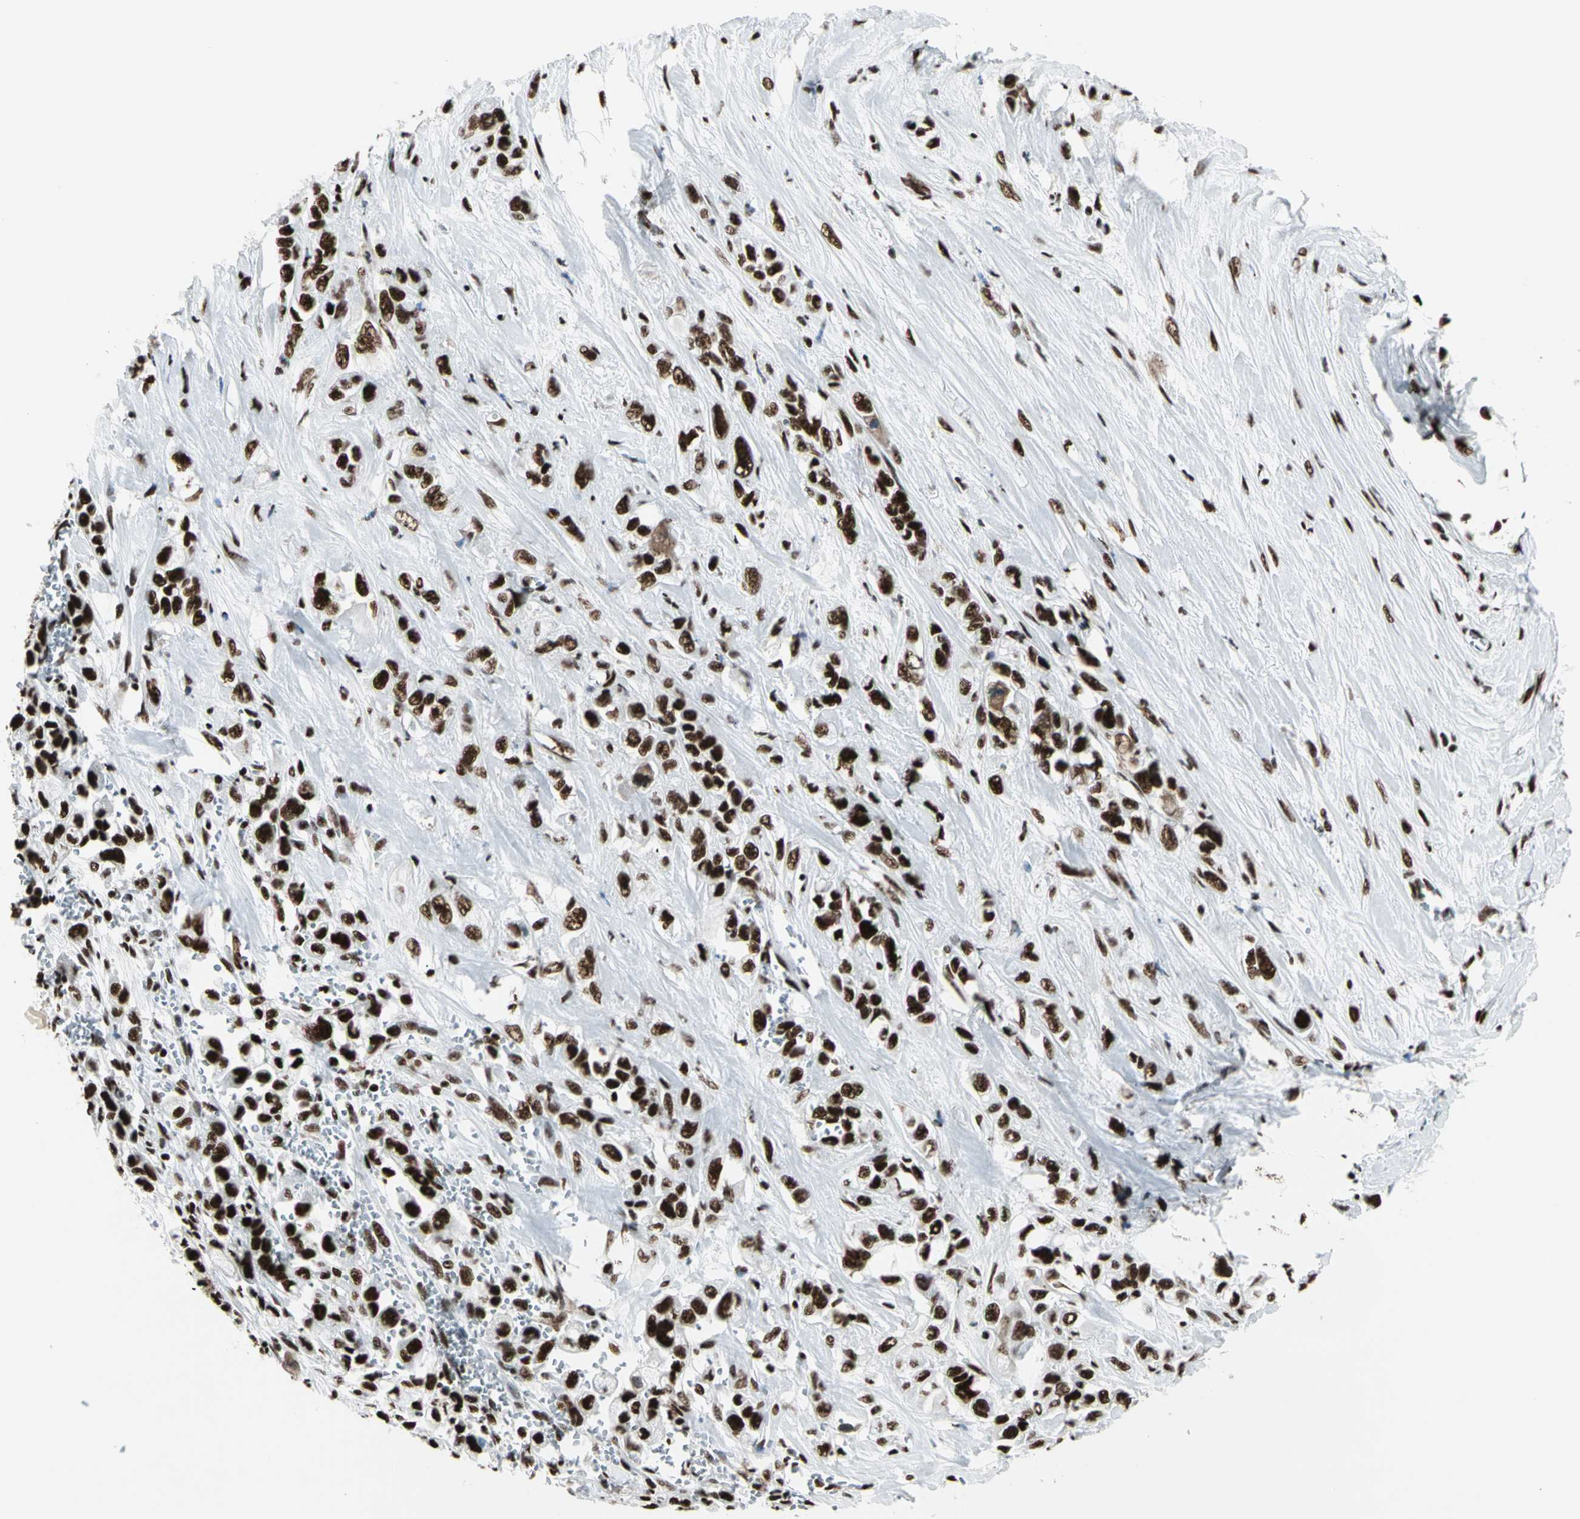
{"staining": {"intensity": "strong", "quantity": ">75%", "location": "nuclear"}, "tissue": "pancreatic cancer", "cell_type": "Tumor cells", "image_type": "cancer", "snomed": [{"axis": "morphology", "description": "Adenocarcinoma, NOS"}, {"axis": "topography", "description": "Pancreas"}], "caption": "Strong nuclear expression is identified in approximately >75% of tumor cells in adenocarcinoma (pancreatic).", "gene": "CCAR1", "patient": {"sex": "male", "age": 74}}